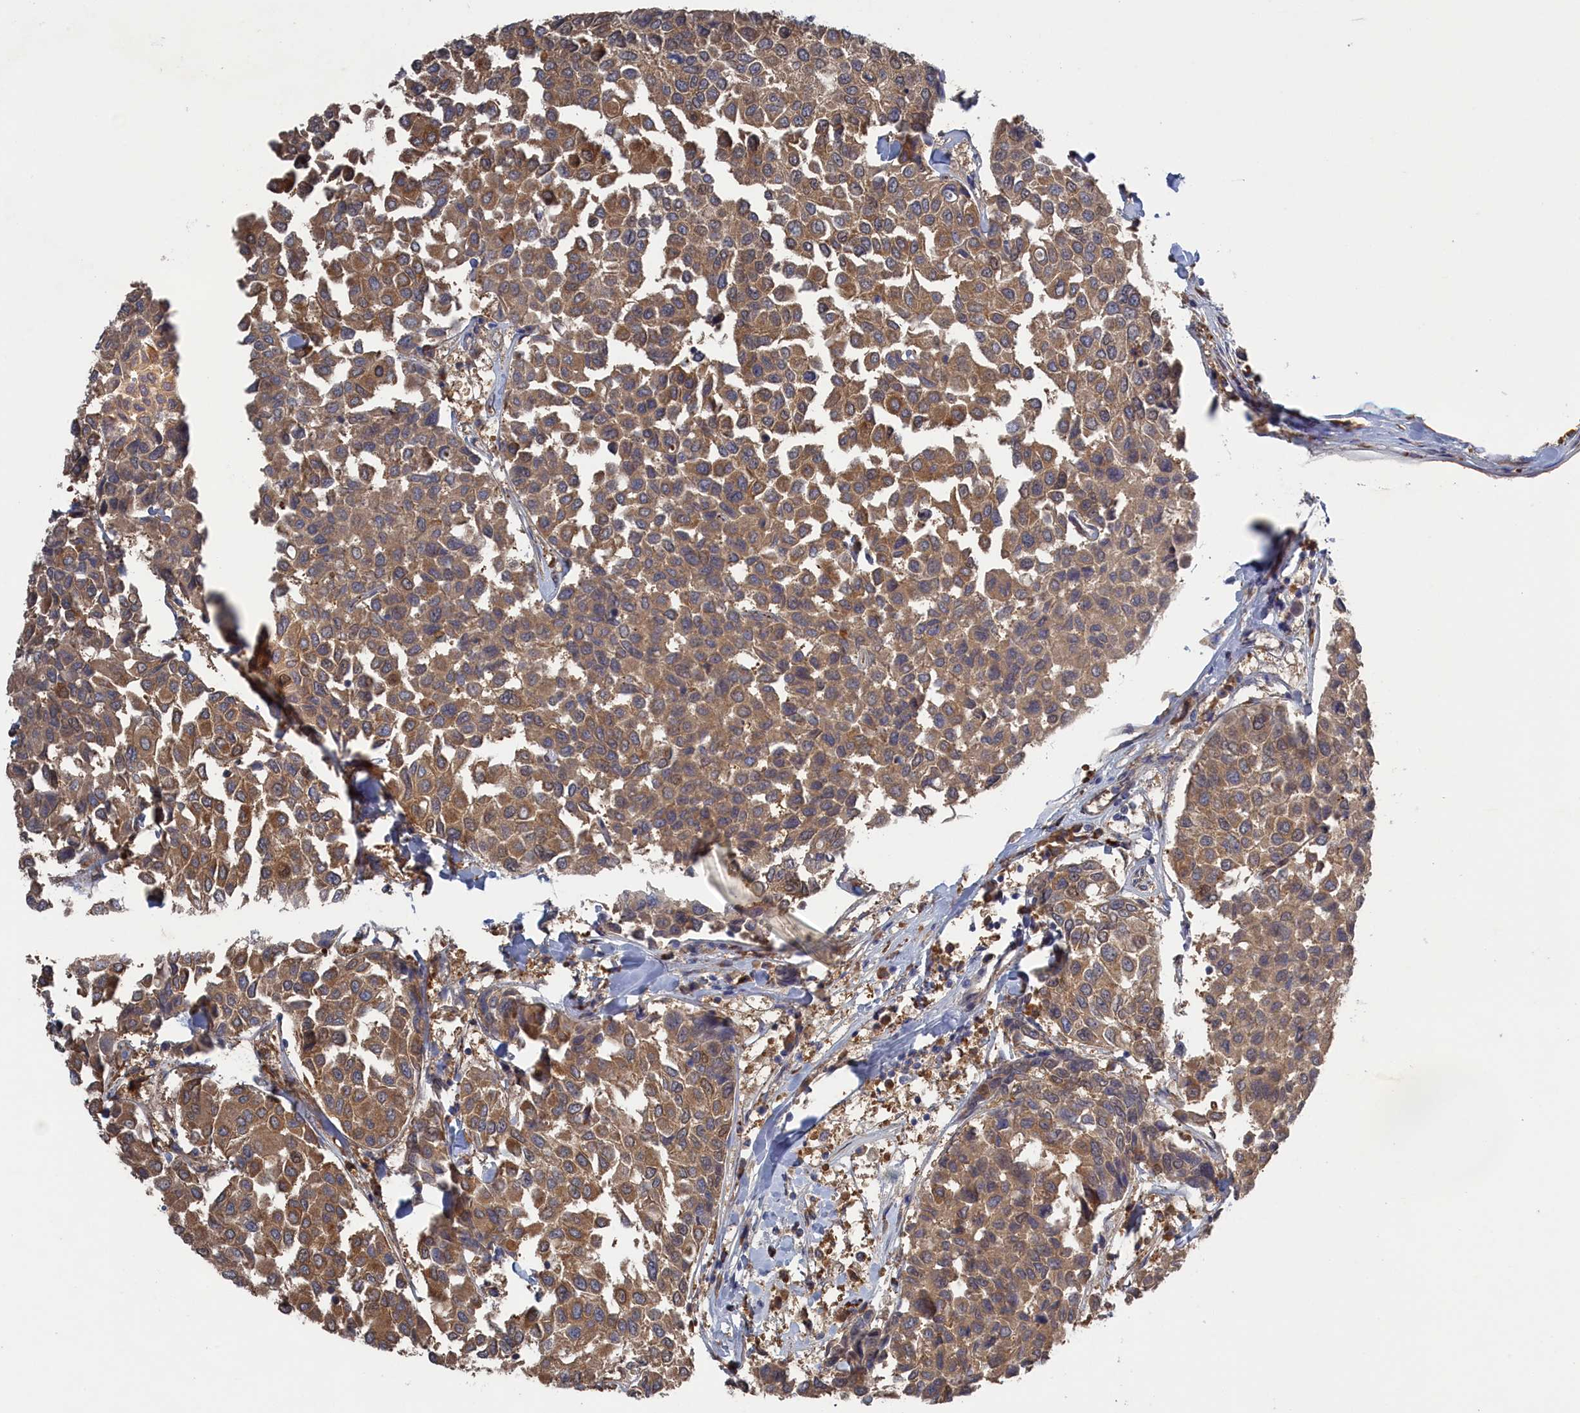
{"staining": {"intensity": "moderate", "quantity": ">75%", "location": "cytoplasmic/membranous"}, "tissue": "breast cancer", "cell_type": "Tumor cells", "image_type": "cancer", "snomed": [{"axis": "morphology", "description": "Duct carcinoma"}, {"axis": "topography", "description": "Breast"}], "caption": "IHC histopathology image of neoplastic tissue: human breast cancer (intraductal carcinoma) stained using immunohistochemistry (IHC) displays medium levels of moderate protein expression localized specifically in the cytoplasmic/membranous of tumor cells, appearing as a cytoplasmic/membranous brown color.", "gene": "IRGQ", "patient": {"sex": "female", "age": 55}}